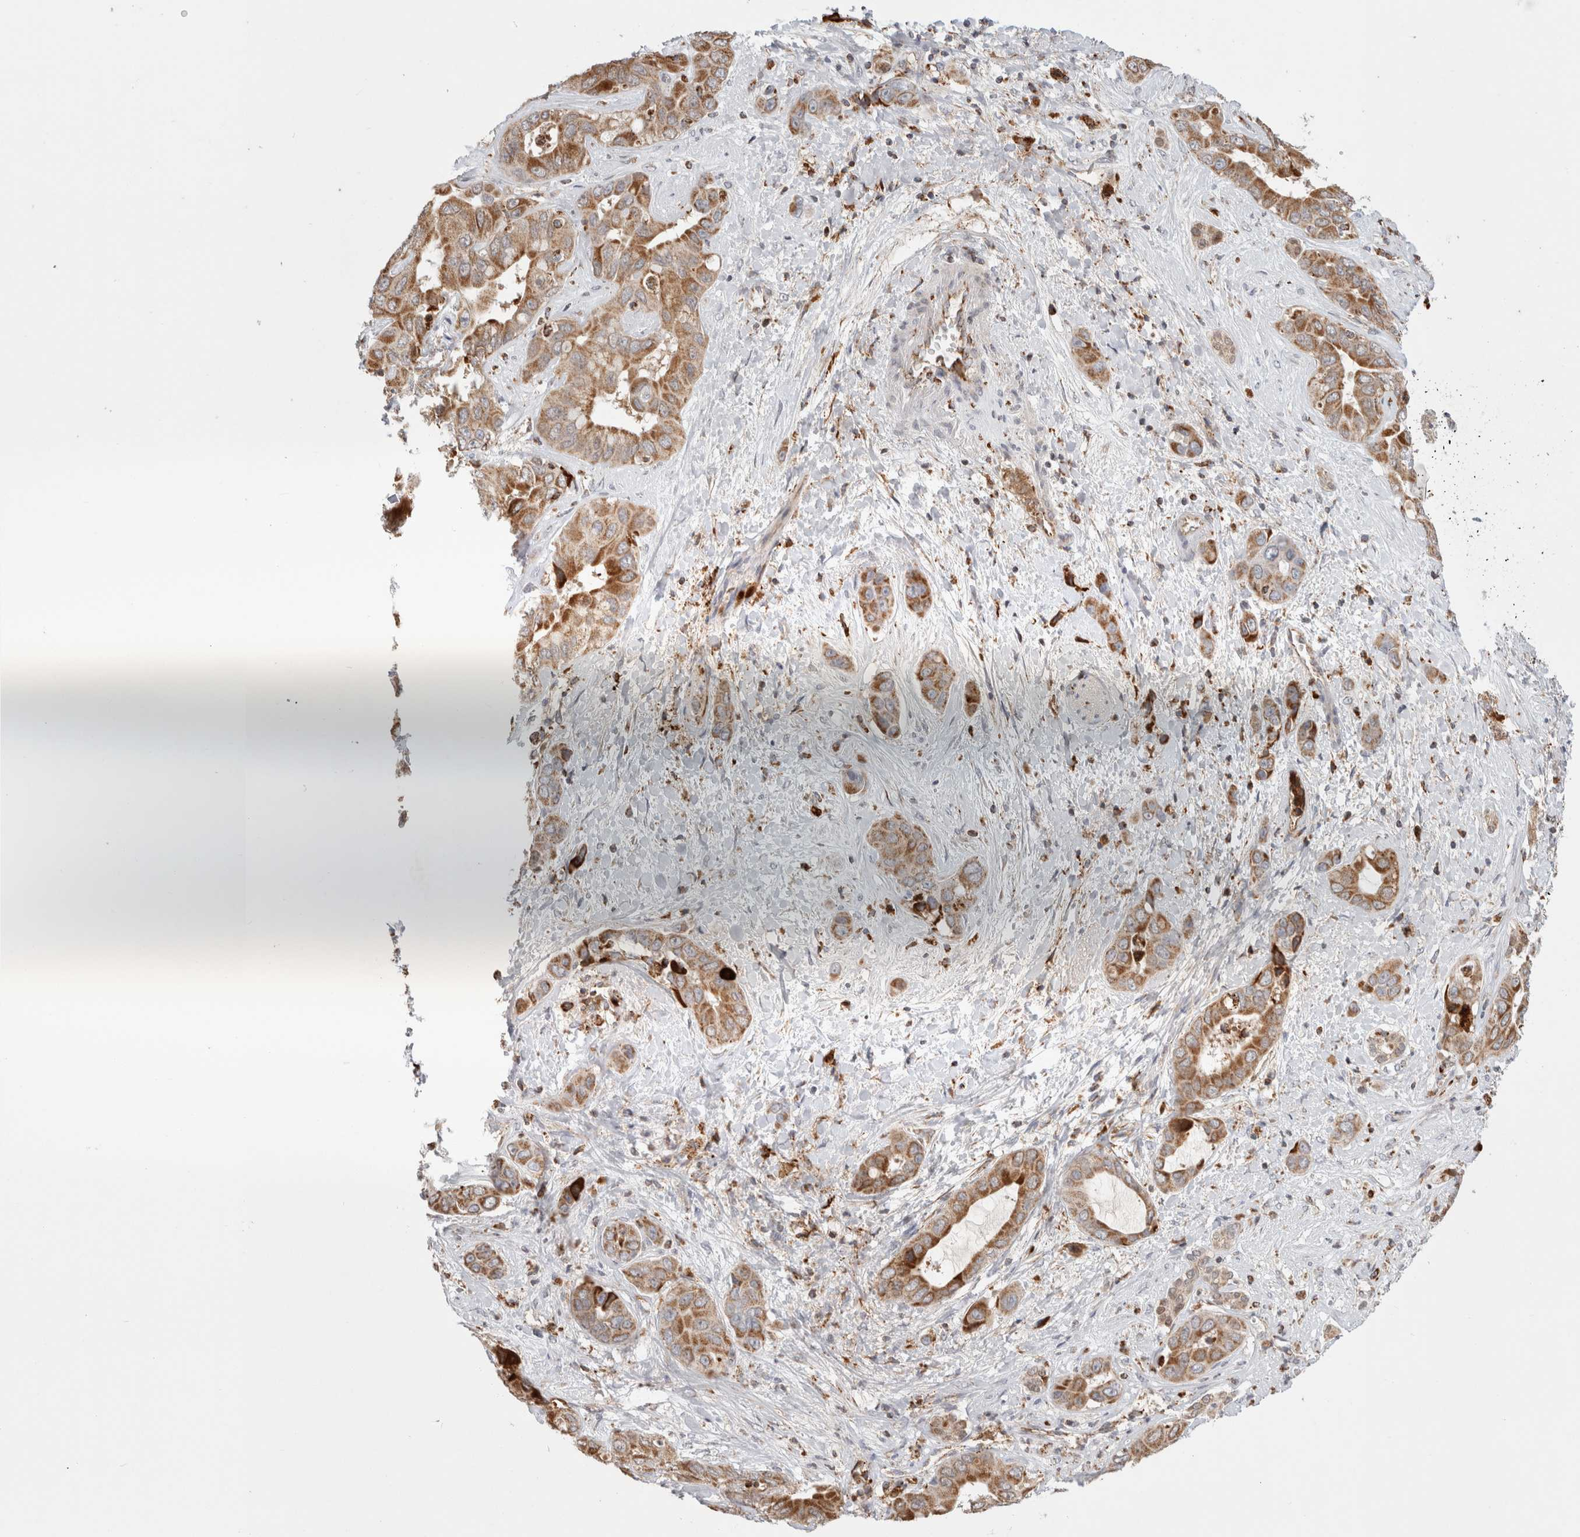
{"staining": {"intensity": "moderate", "quantity": ">75%", "location": "cytoplasmic/membranous"}, "tissue": "liver cancer", "cell_type": "Tumor cells", "image_type": "cancer", "snomed": [{"axis": "morphology", "description": "Cholangiocarcinoma"}, {"axis": "topography", "description": "Liver"}], "caption": "A photomicrograph showing moderate cytoplasmic/membranous positivity in about >75% of tumor cells in liver cancer (cholangiocarcinoma), as visualized by brown immunohistochemical staining.", "gene": "HROB", "patient": {"sex": "female", "age": 52}}